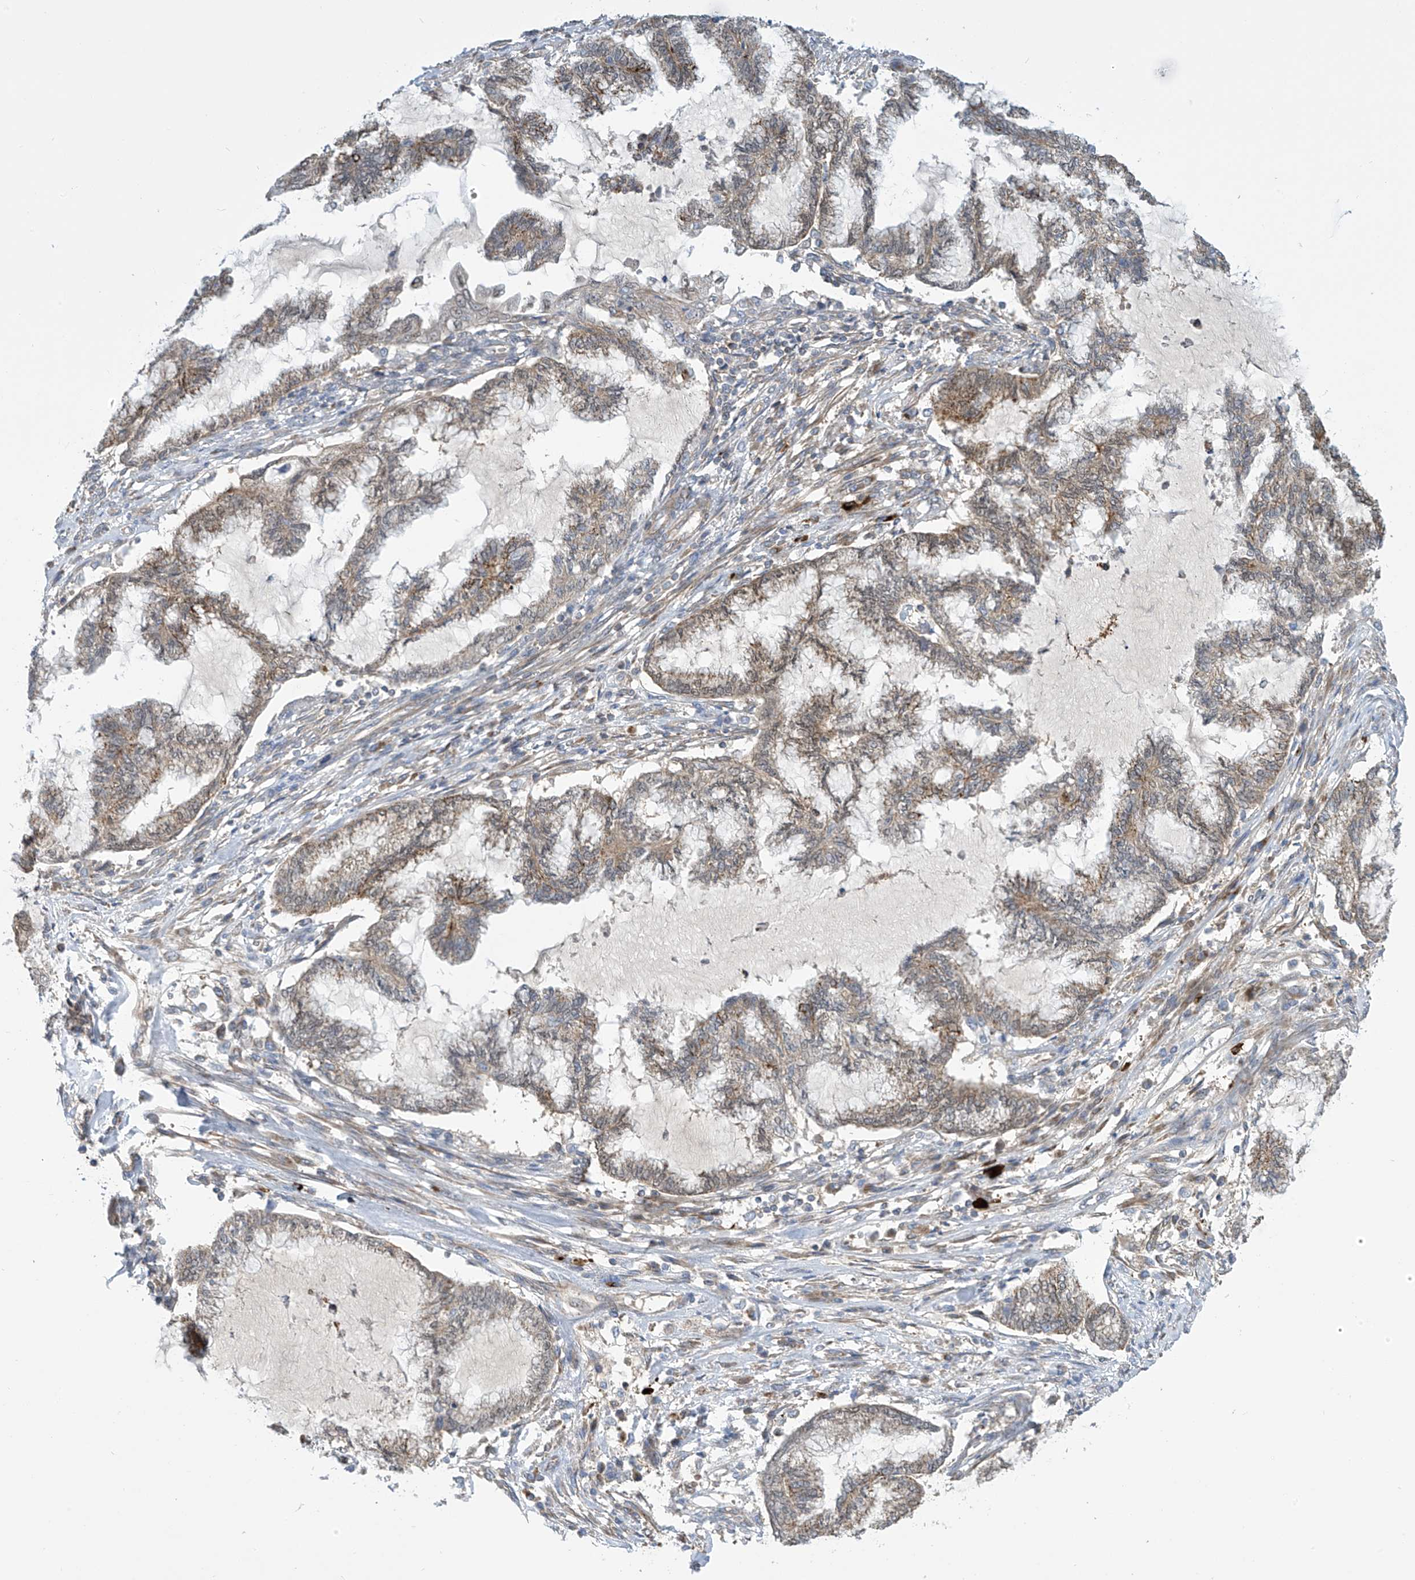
{"staining": {"intensity": "weak", "quantity": ">75%", "location": "cytoplasmic/membranous"}, "tissue": "endometrial cancer", "cell_type": "Tumor cells", "image_type": "cancer", "snomed": [{"axis": "morphology", "description": "Adenocarcinoma, NOS"}, {"axis": "topography", "description": "Endometrium"}], "caption": "IHC of endometrial adenocarcinoma reveals low levels of weak cytoplasmic/membranous staining in approximately >75% of tumor cells.", "gene": "IBA57", "patient": {"sex": "female", "age": 86}}